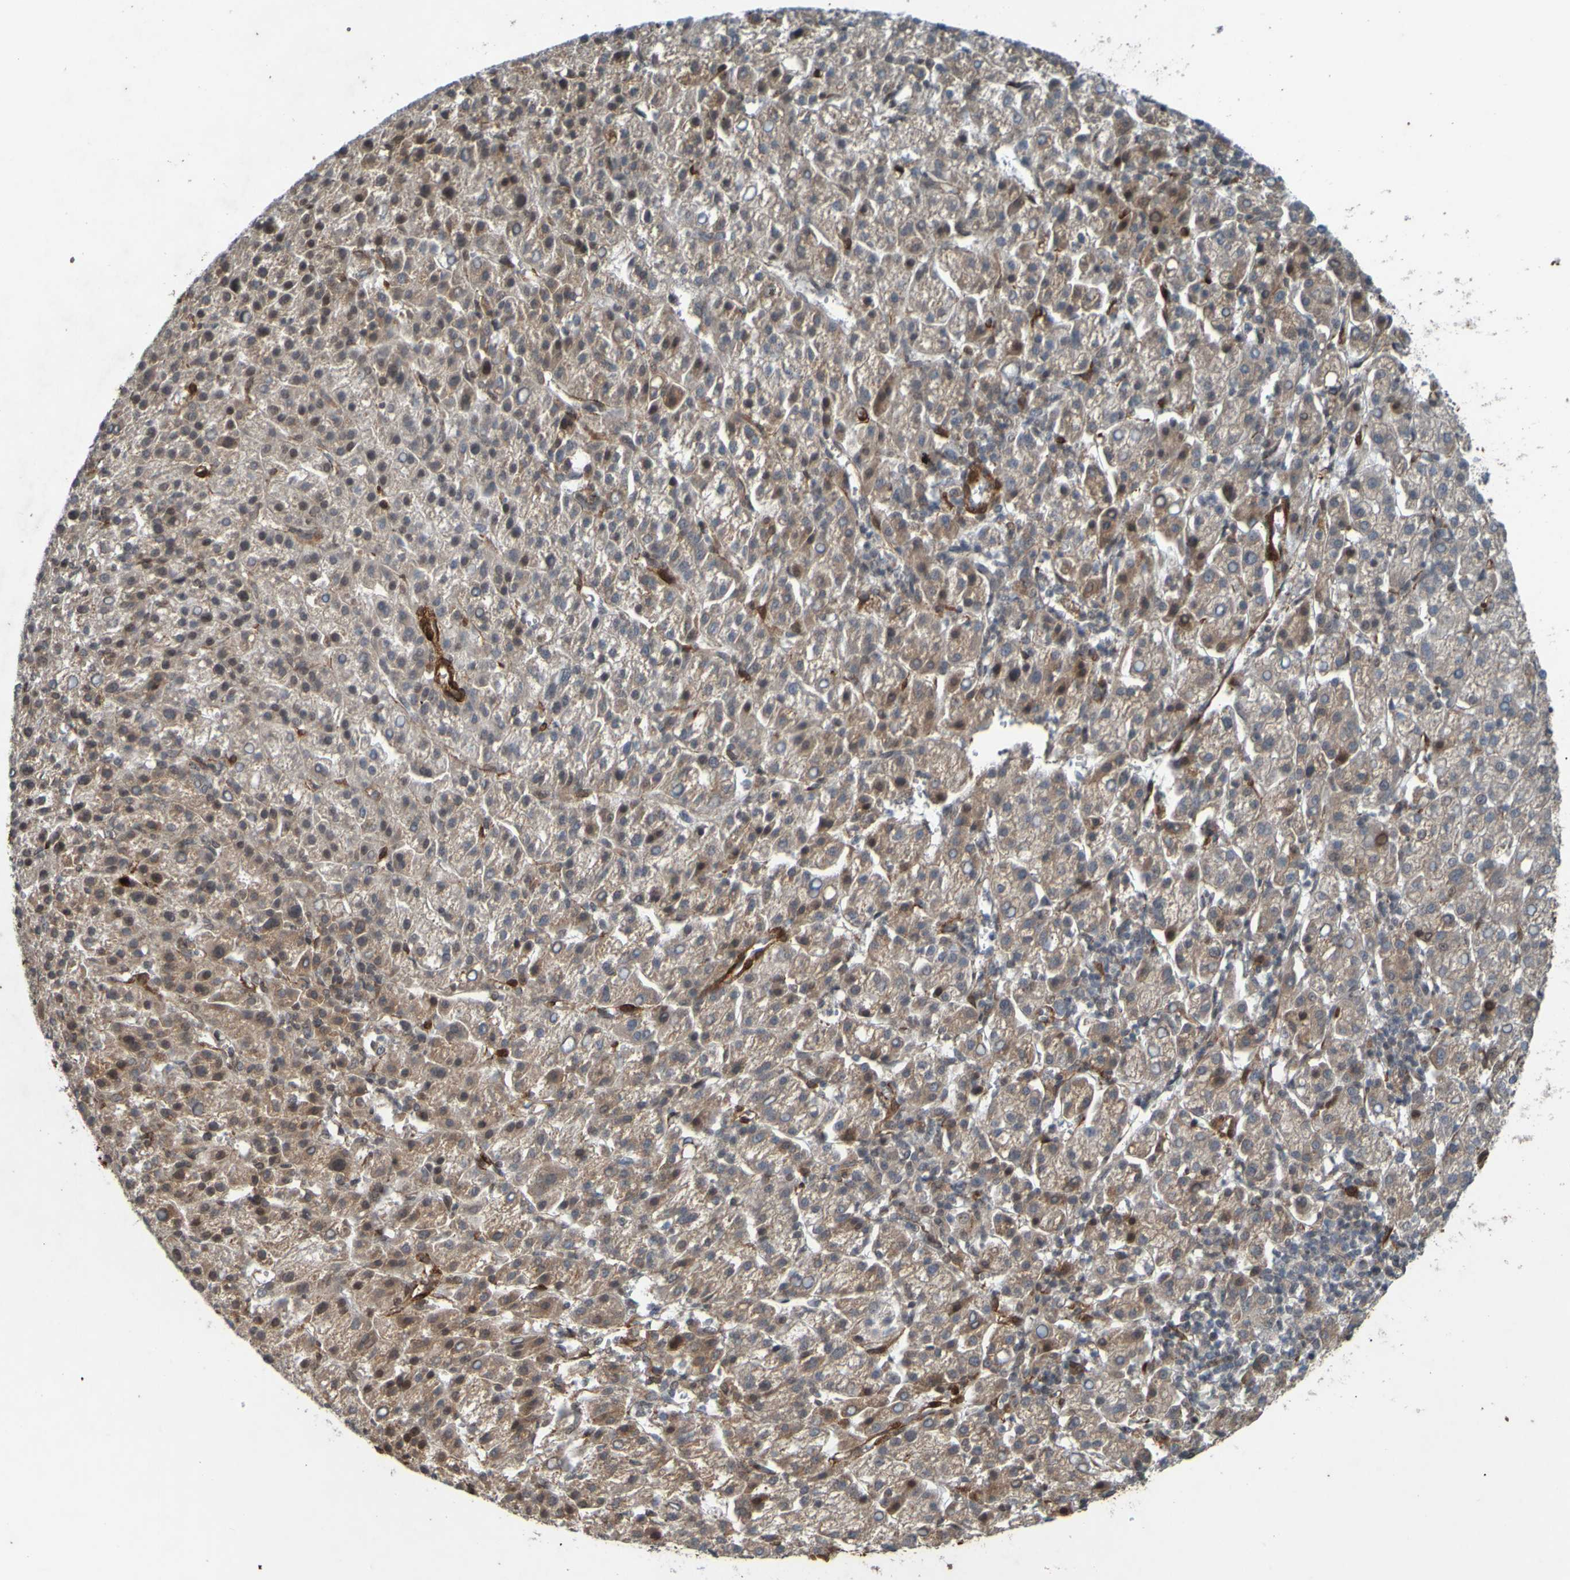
{"staining": {"intensity": "weak", "quantity": ">75%", "location": "cytoplasmic/membranous"}, "tissue": "liver cancer", "cell_type": "Tumor cells", "image_type": "cancer", "snomed": [{"axis": "morphology", "description": "Carcinoma, Hepatocellular, NOS"}, {"axis": "topography", "description": "Liver"}], "caption": "Protein staining of liver cancer tissue reveals weak cytoplasmic/membranous positivity in approximately >75% of tumor cells.", "gene": "GUCY1A1", "patient": {"sex": "female", "age": 58}}